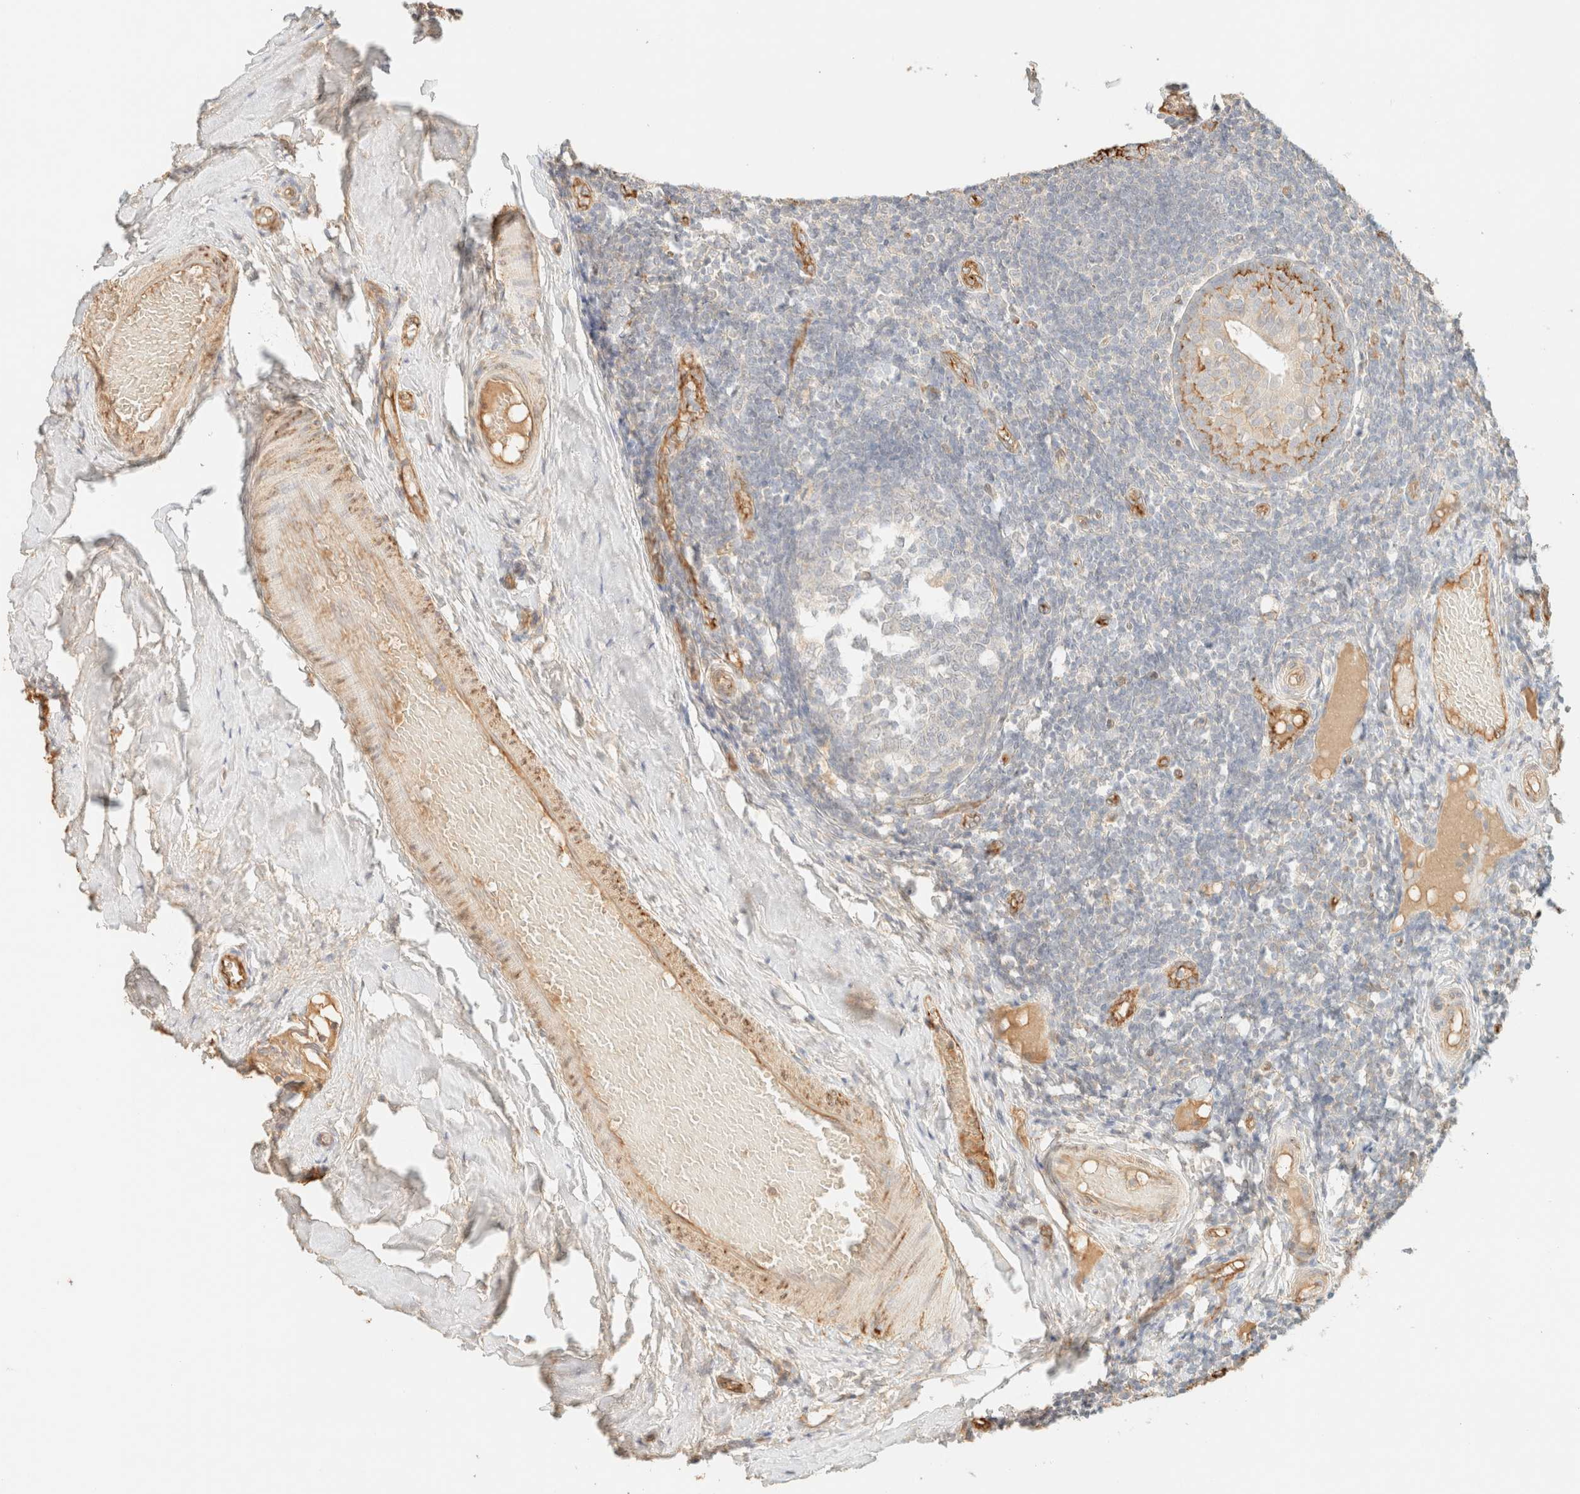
{"staining": {"intensity": "negative", "quantity": "none", "location": "none"}, "tissue": "tonsil", "cell_type": "Germinal center cells", "image_type": "normal", "snomed": [{"axis": "morphology", "description": "Normal tissue, NOS"}, {"axis": "topography", "description": "Tonsil"}], "caption": "Tonsil stained for a protein using IHC reveals no expression germinal center cells.", "gene": "SPARCL1", "patient": {"sex": "female", "age": 19}}